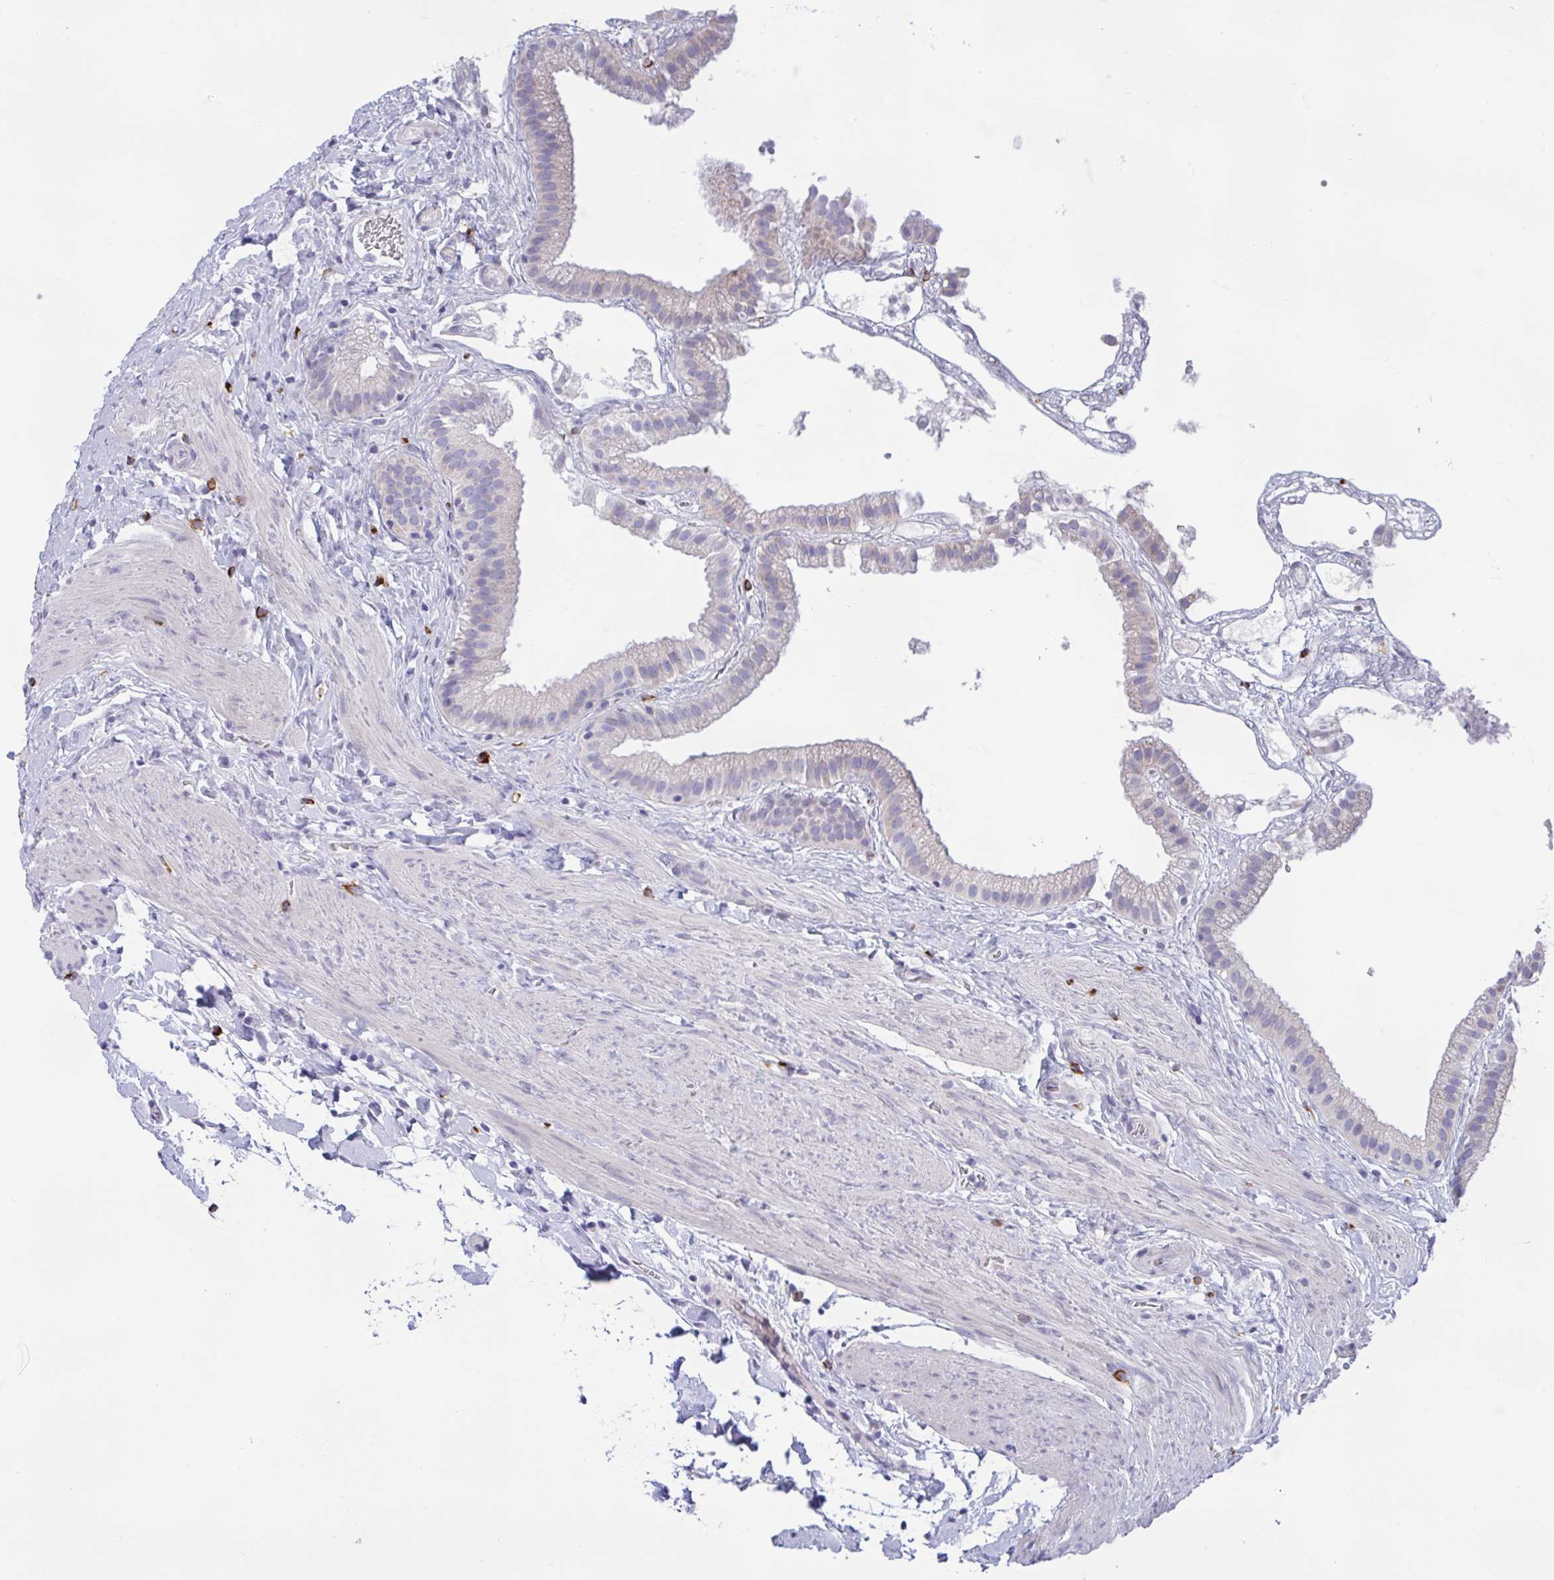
{"staining": {"intensity": "weak", "quantity": "<25%", "location": "cytoplasmic/membranous"}, "tissue": "gallbladder", "cell_type": "Glandular cells", "image_type": "normal", "snomed": [{"axis": "morphology", "description": "Normal tissue, NOS"}, {"axis": "topography", "description": "Gallbladder"}], "caption": "Glandular cells show no significant protein expression in benign gallbladder.", "gene": "FAM219B", "patient": {"sex": "female", "age": 63}}